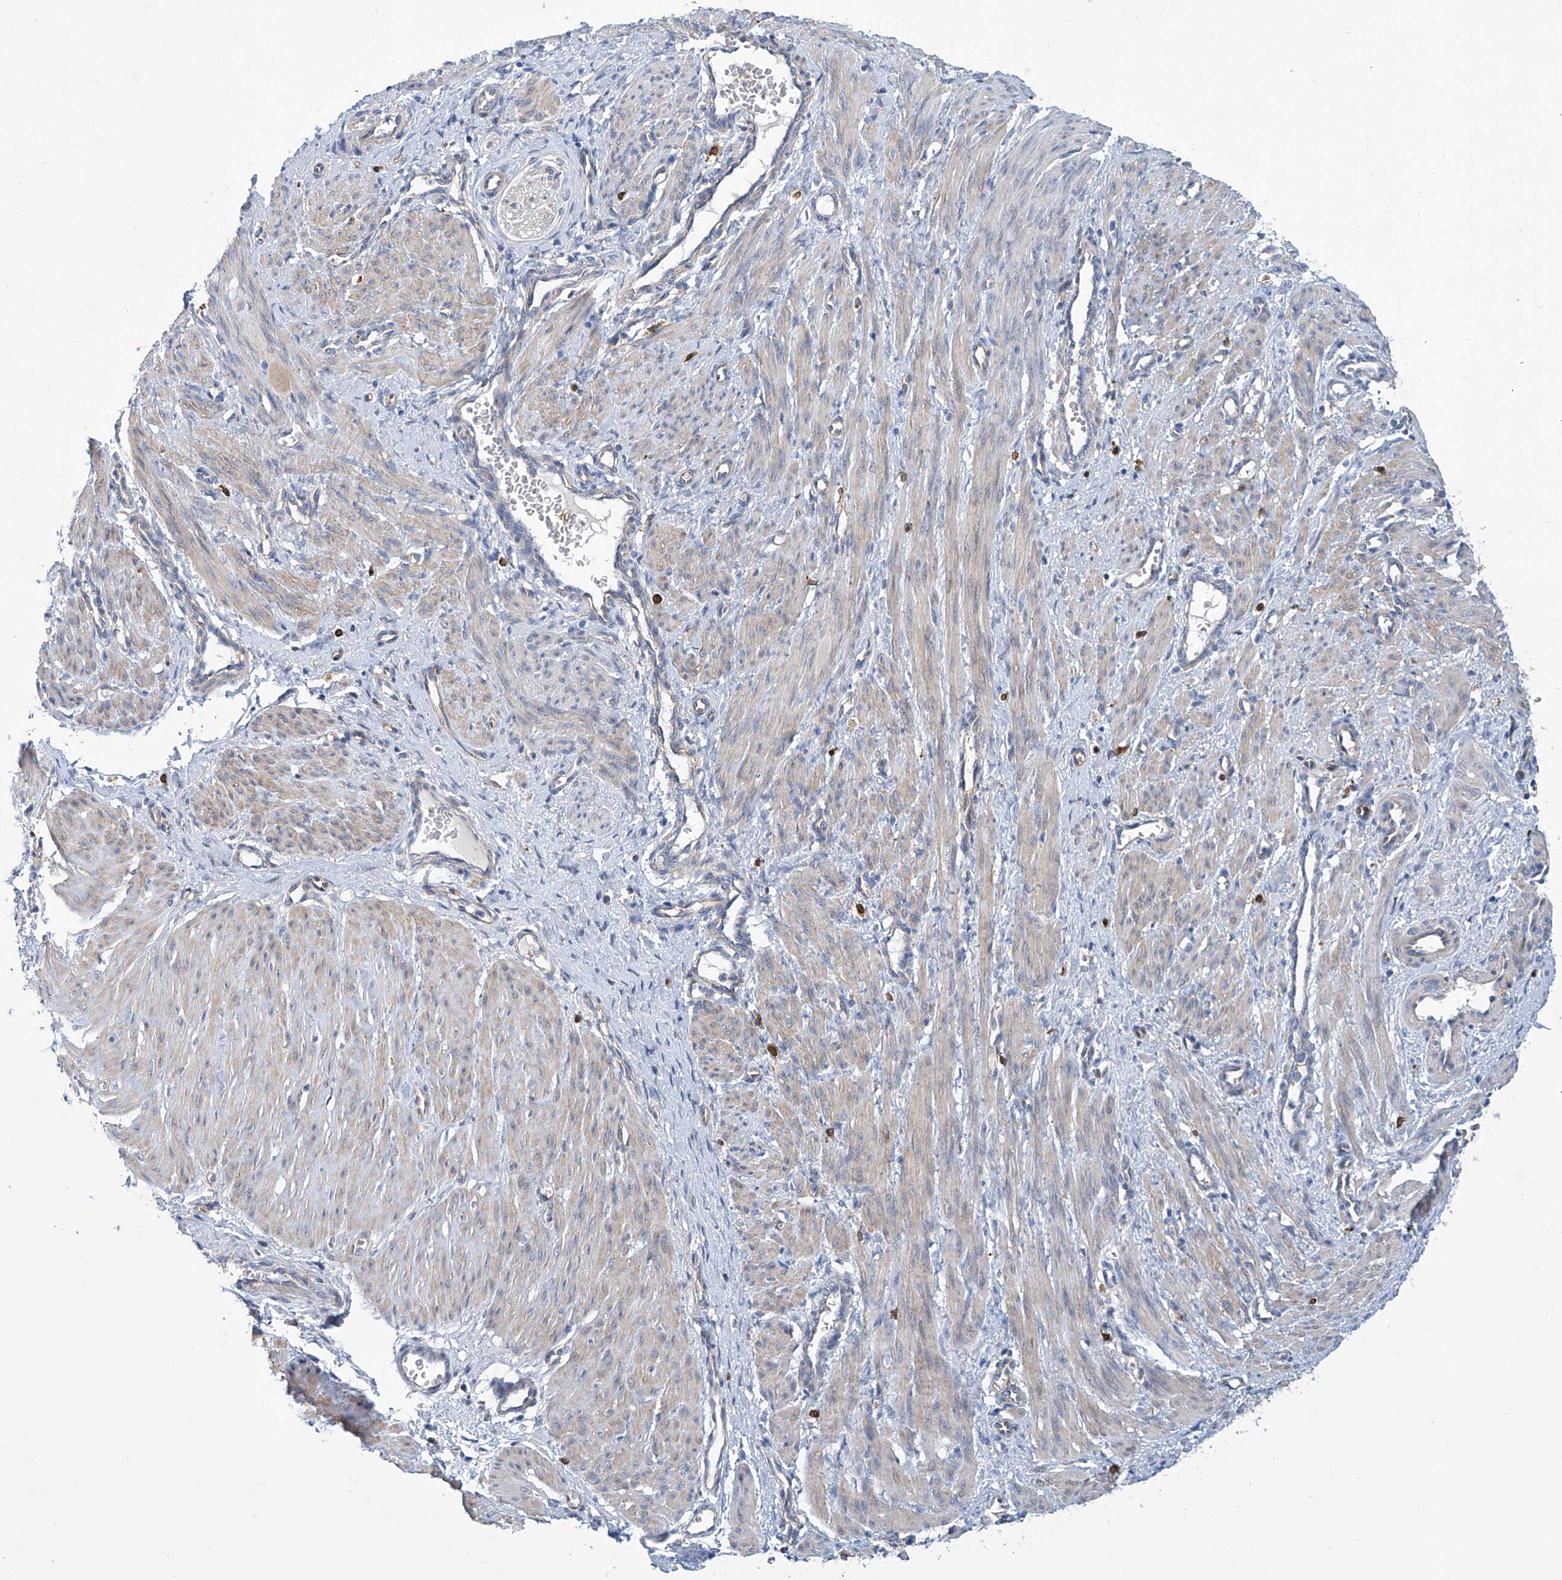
{"staining": {"intensity": "weak", "quantity": "25%-75%", "location": "cytoplasmic/membranous,nuclear"}, "tissue": "smooth muscle", "cell_type": "Smooth muscle cells", "image_type": "normal", "snomed": [{"axis": "morphology", "description": "Normal tissue, NOS"}, {"axis": "topography", "description": "Endometrium"}], "caption": "Protein expression analysis of unremarkable smooth muscle reveals weak cytoplasmic/membranous,nuclear positivity in about 25%-75% of smooth muscle cells.", "gene": "TNN", "patient": {"sex": "female", "age": 33}}